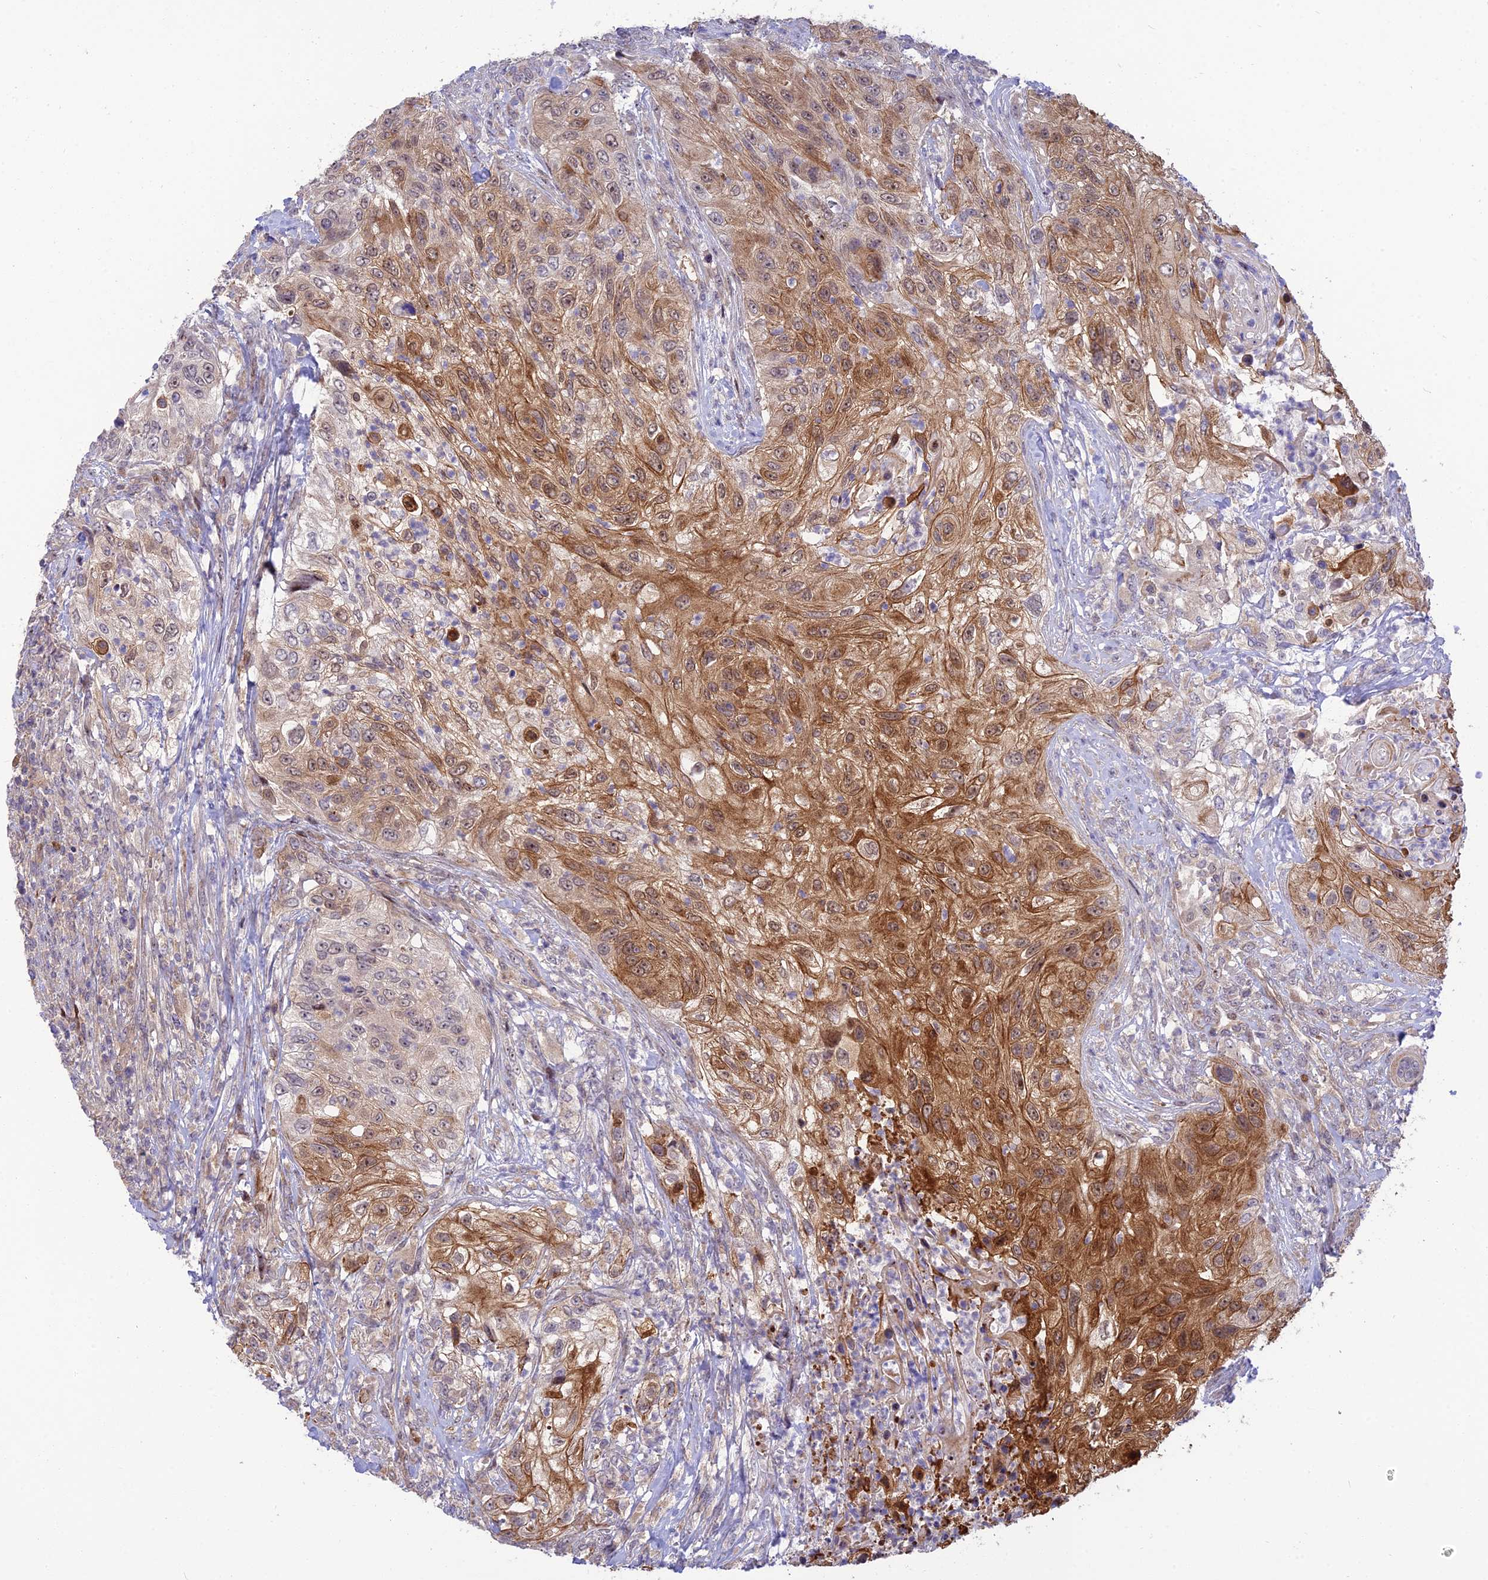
{"staining": {"intensity": "moderate", "quantity": "25%-75%", "location": "cytoplasmic/membranous,nuclear"}, "tissue": "urothelial cancer", "cell_type": "Tumor cells", "image_type": "cancer", "snomed": [{"axis": "morphology", "description": "Urothelial carcinoma, High grade"}, {"axis": "topography", "description": "Urinary bladder"}], "caption": "A photomicrograph showing moderate cytoplasmic/membranous and nuclear positivity in about 25%-75% of tumor cells in urothelial carcinoma (high-grade), as visualized by brown immunohistochemical staining.", "gene": "ZNF584", "patient": {"sex": "female", "age": 60}}